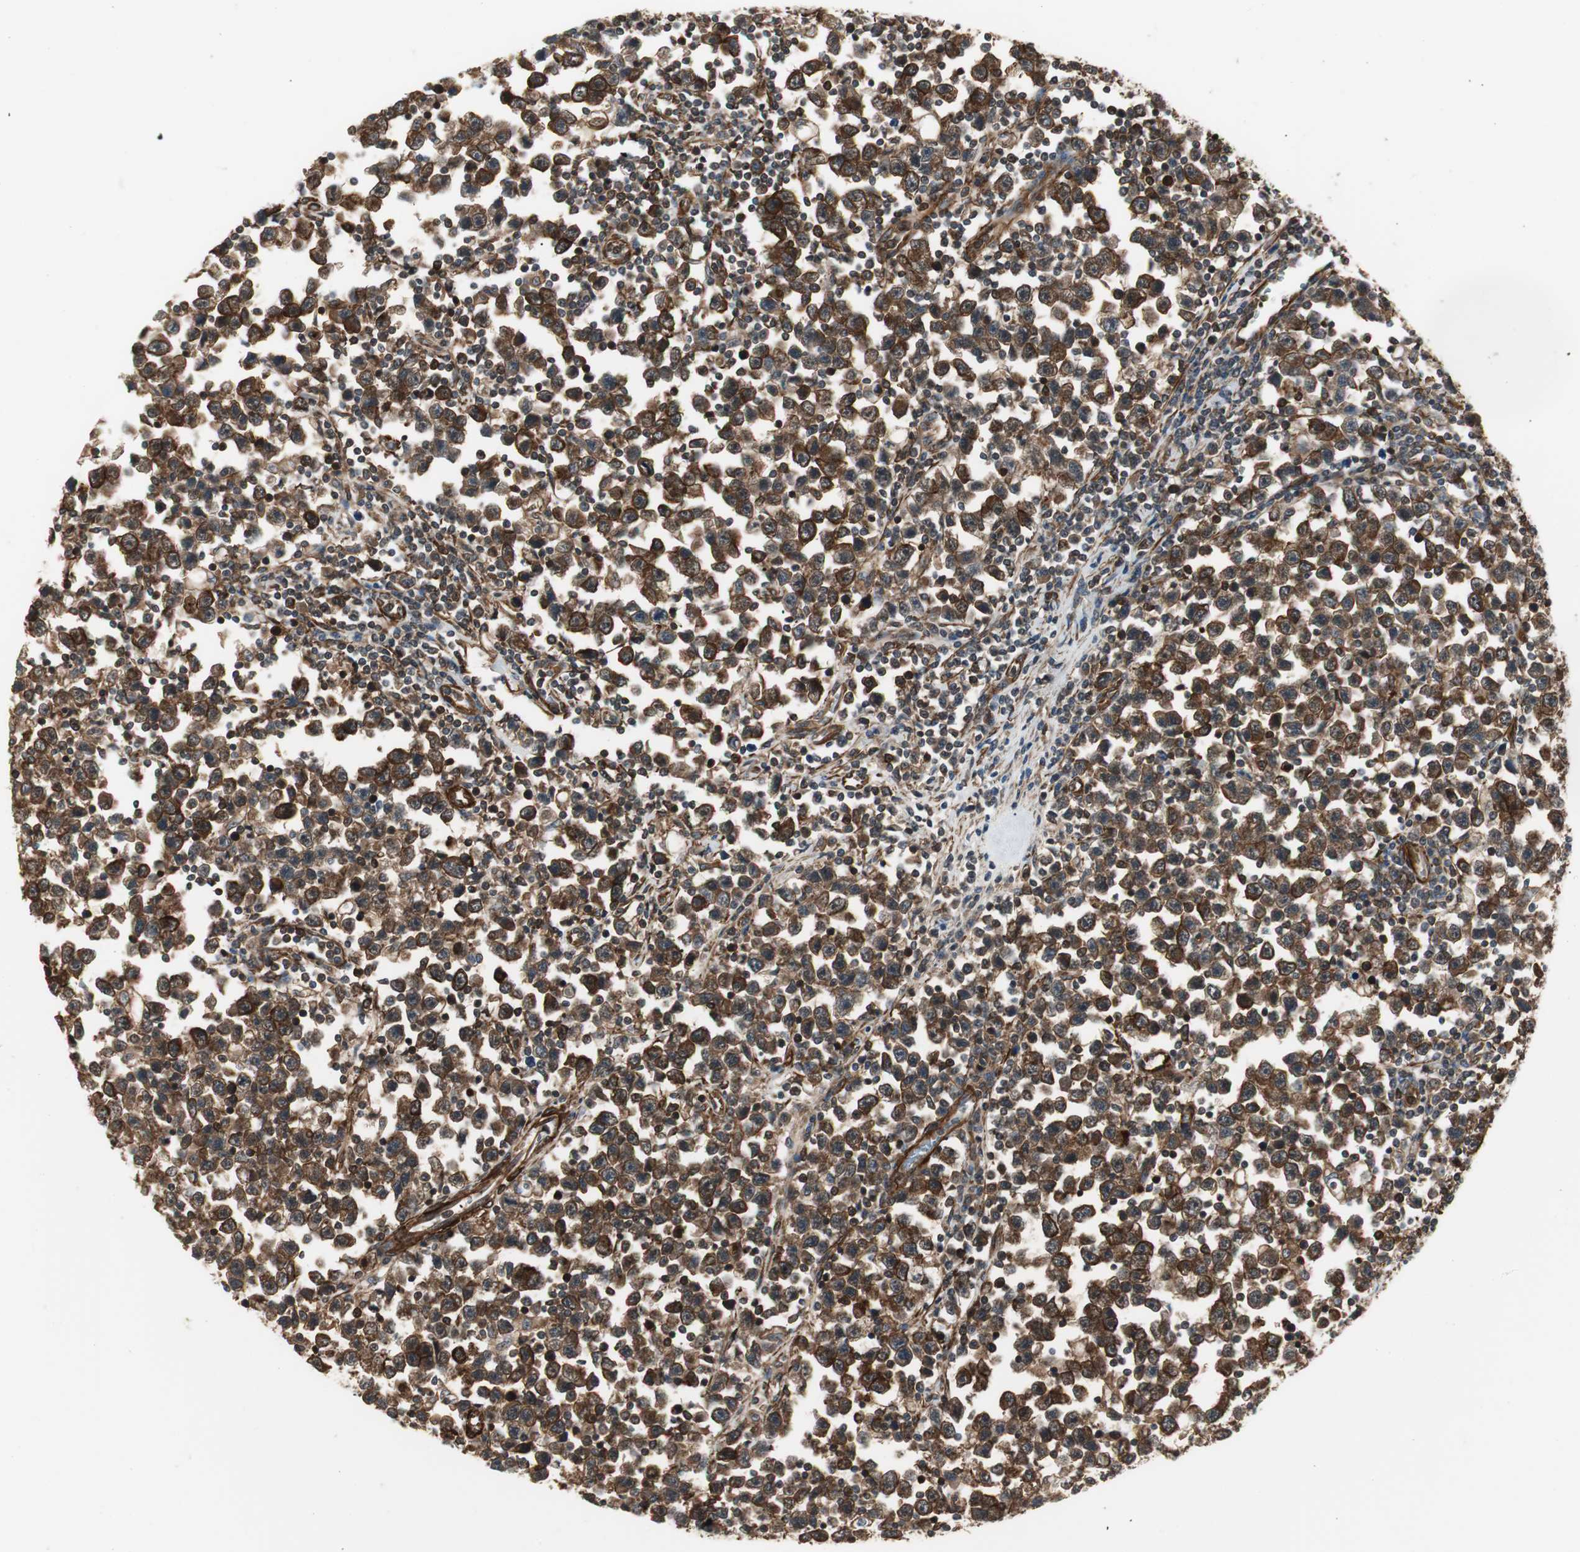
{"staining": {"intensity": "strong", "quantity": ">75%", "location": "cytoplasmic/membranous"}, "tissue": "testis cancer", "cell_type": "Tumor cells", "image_type": "cancer", "snomed": [{"axis": "morphology", "description": "Seminoma, NOS"}, {"axis": "topography", "description": "Testis"}], "caption": "Testis cancer (seminoma) was stained to show a protein in brown. There is high levels of strong cytoplasmic/membranous positivity in about >75% of tumor cells.", "gene": "PTPN11", "patient": {"sex": "male", "age": 43}}